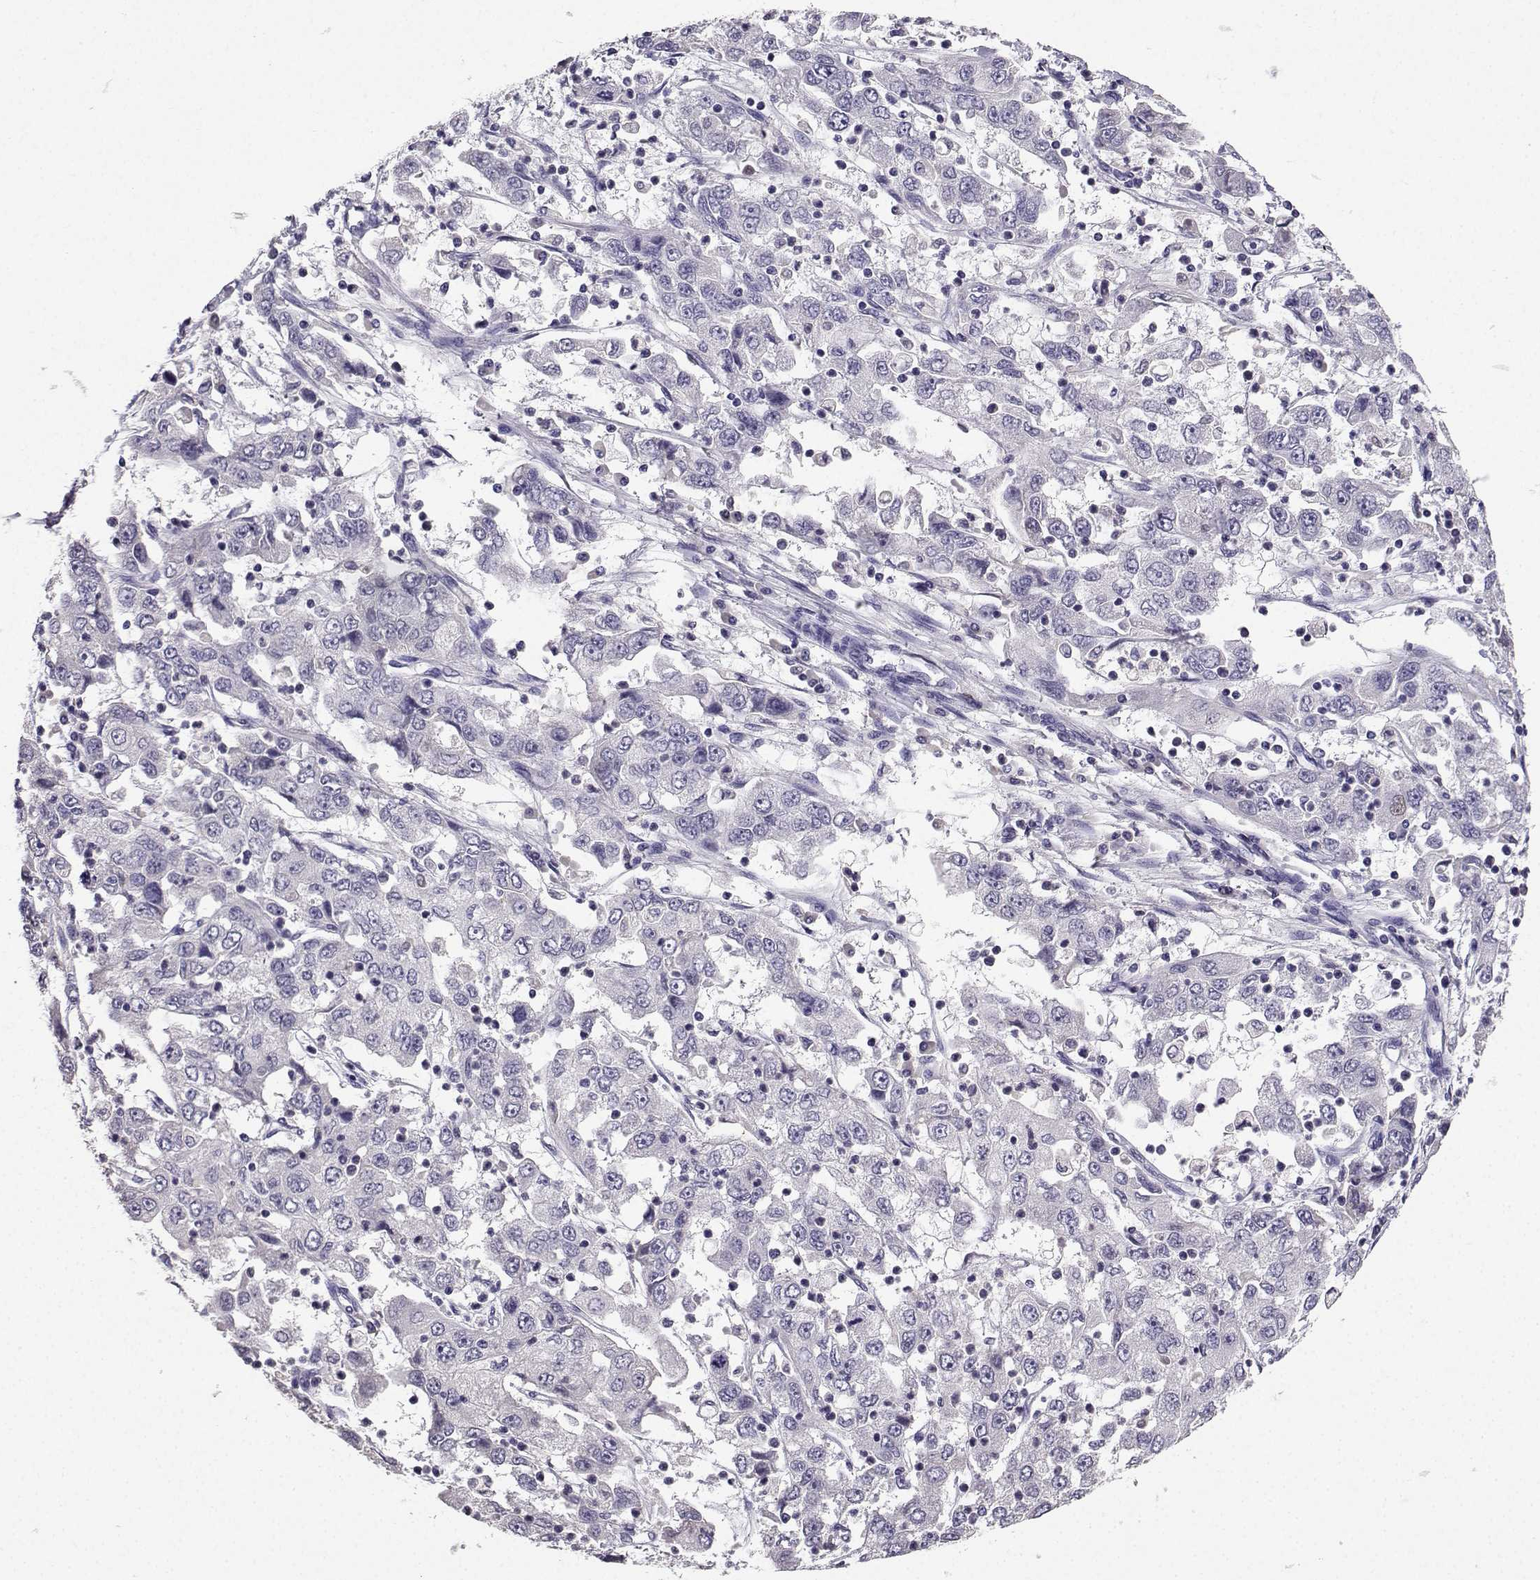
{"staining": {"intensity": "negative", "quantity": "none", "location": "none"}, "tissue": "cervical cancer", "cell_type": "Tumor cells", "image_type": "cancer", "snomed": [{"axis": "morphology", "description": "Squamous cell carcinoma, NOS"}, {"axis": "topography", "description": "Cervix"}], "caption": "This micrograph is of squamous cell carcinoma (cervical) stained with immunohistochemistry (IHC) to label a protein in brown with the nuclei are counter-stained blue. There is no expression in tumor cells. (Brightfield microscopy of DAB (3,3'-diaminobenzidine) IHC at high magnification).", "gene": "SPAG11B", "patient": {"sex": "female", "age": 36}}